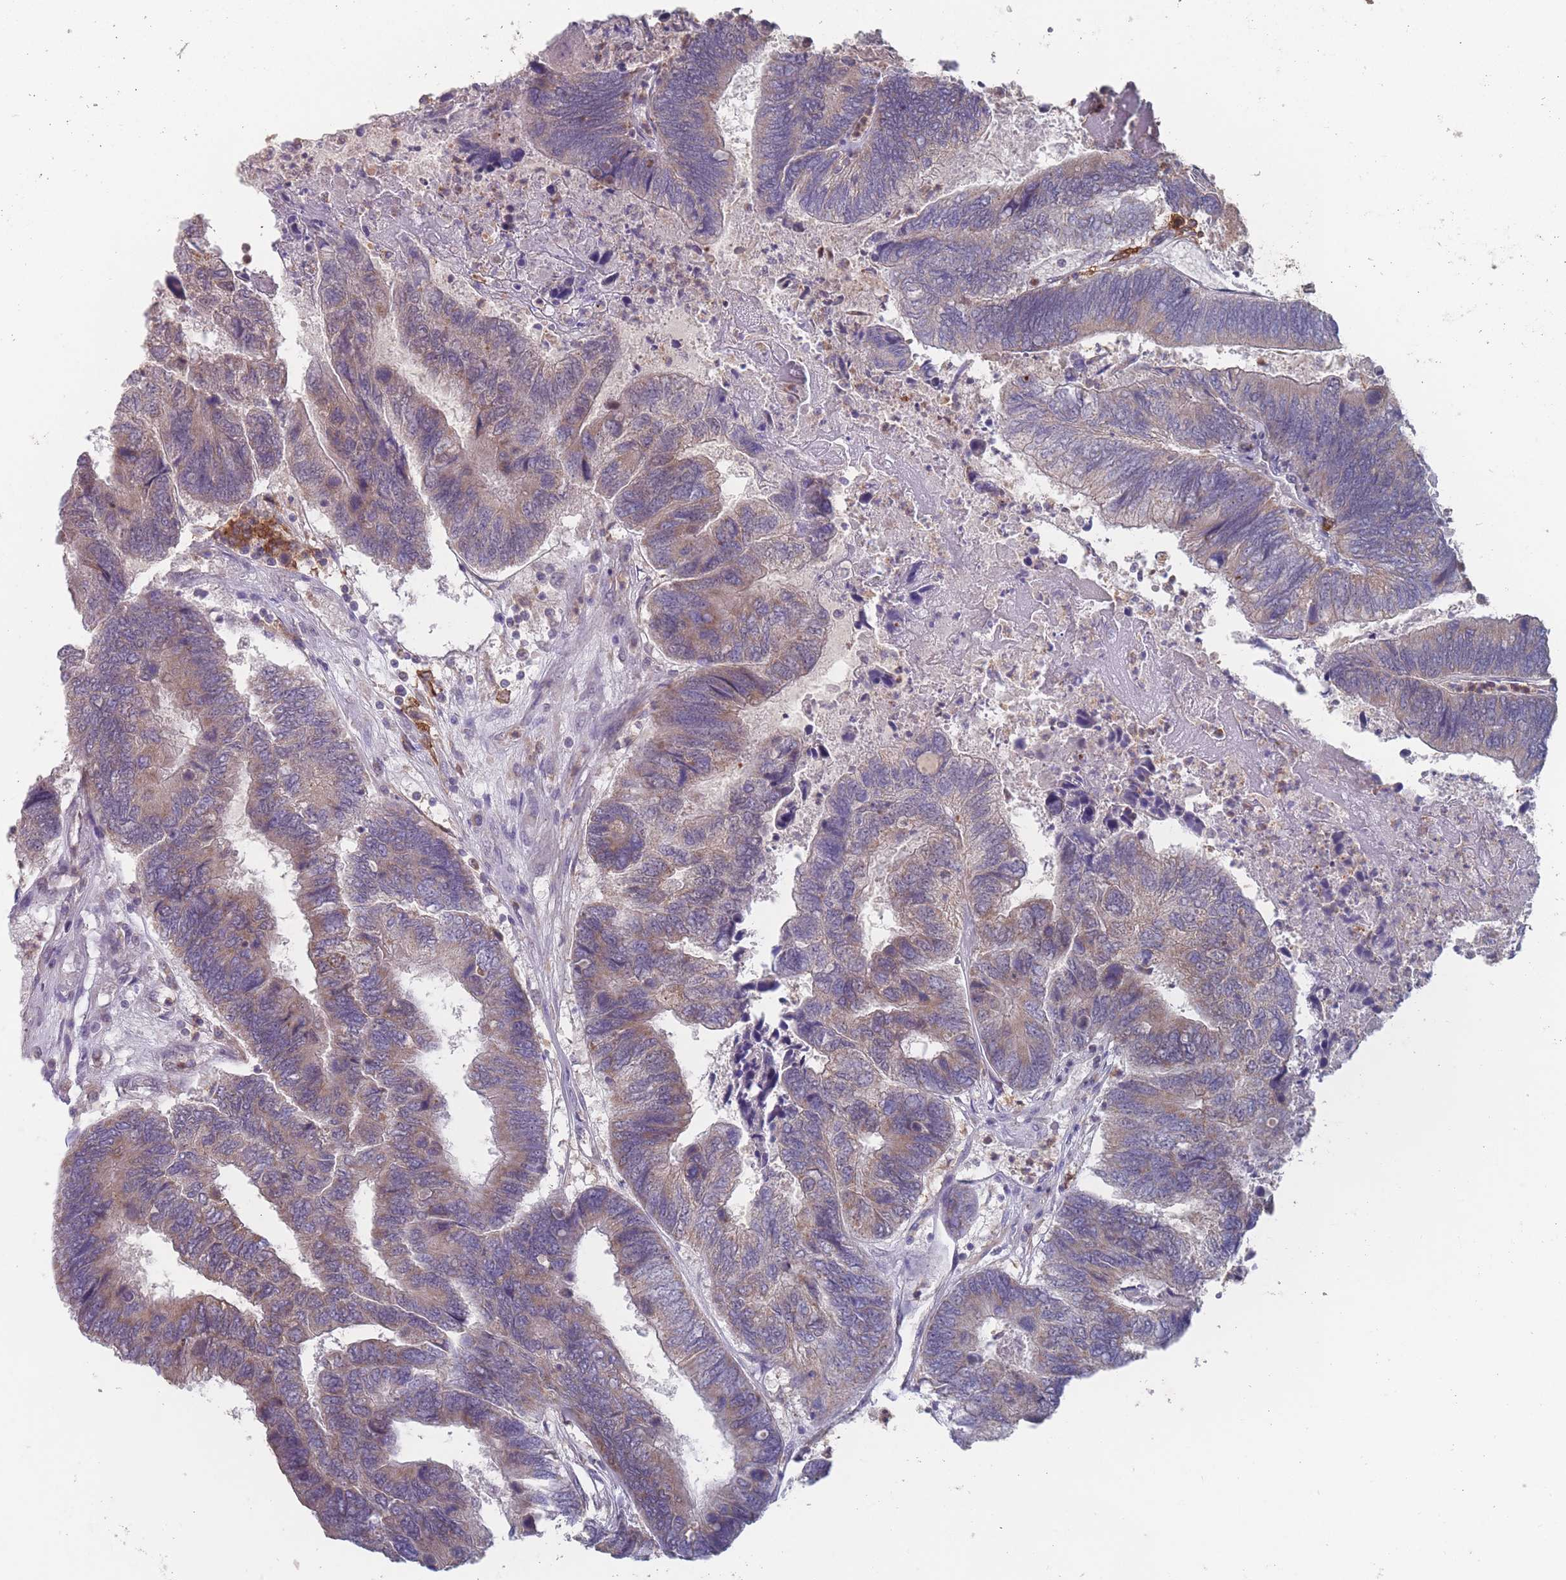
{"staining": {"intensity": "weak", "quantity": "25%-75%", "location": "cytoplasmic/membranous"}, "tissue": "colorectal cancer", "cell_type": "Tumor cells", "image_type": "cancer", "snomed": [{"axis": "morphology", "description": "Adenocarcinoma, NOS"}, {"axis": "topography", "description": "Colon"}], "caption": "Immunohistochemistry histopathology image of human adenocarcinoma (colorectal) stained for a protein (brown), which shows low levels of weak cytoplasmic/membranous expression in approximately 25%-75% of tumor cells.", "gene": "PEX7", "patient": {"sex": "female", "age": 67}}